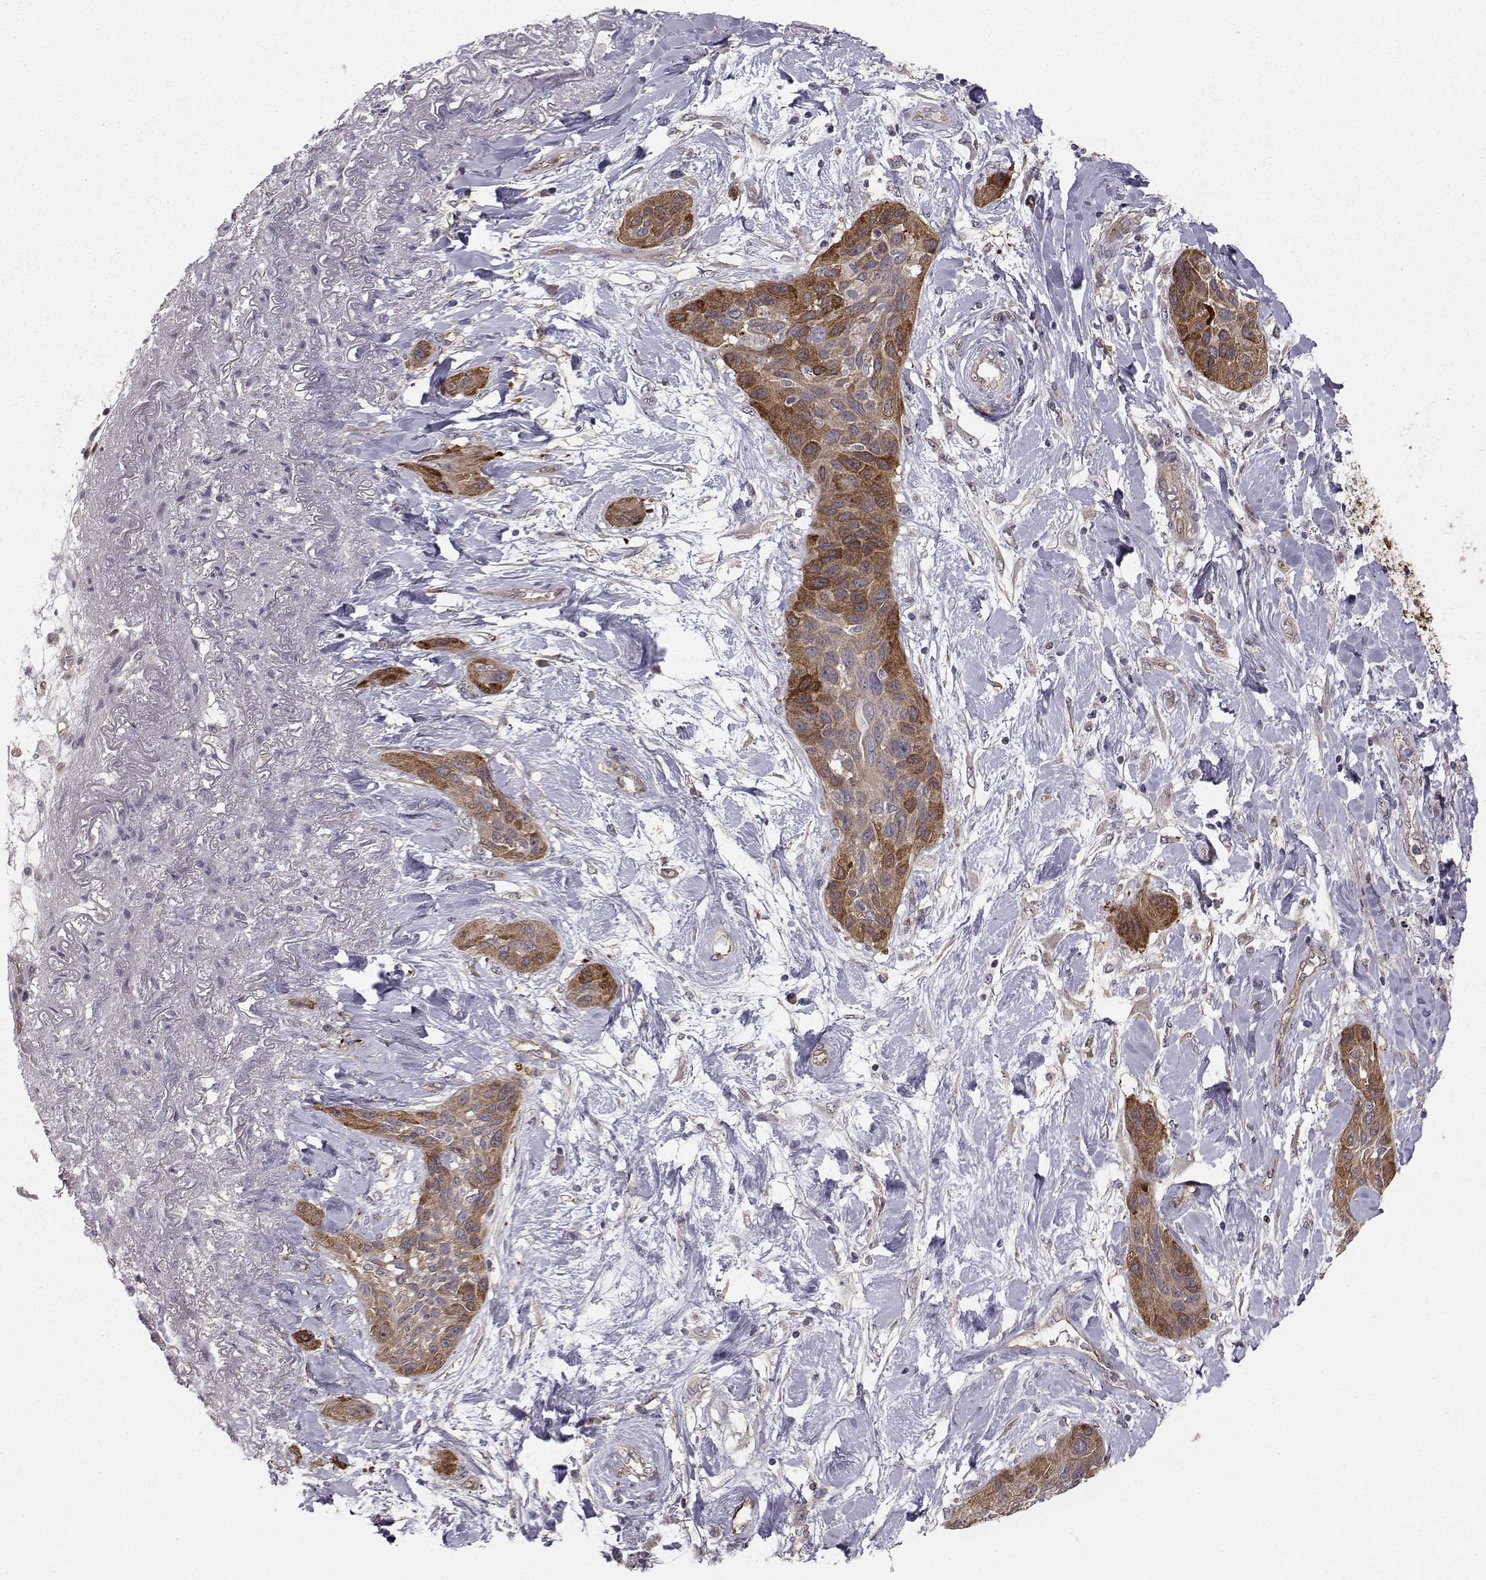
{"staining": {"intensity": "strong", "quantity": "25%-75%", "location": "cytoplasmic/membranous"}, "tissue": "lung cancer", "cell_type": "Tumor cells", "image_type": "cancer", "snomed": [{"axis": "morphology", "description": "Squamous cell carcinoma, NOS"}, {"axis": "topography", "description": "Lung"}], "caption": "IHC of lung squamous cell carcinoma exhibits high levels of strong cytoplasmic/membranous positivity in about 25%-75% of tumor cells.", "gene": "HSP90AB1", "patient": {"sex": "female", "age": 70}}